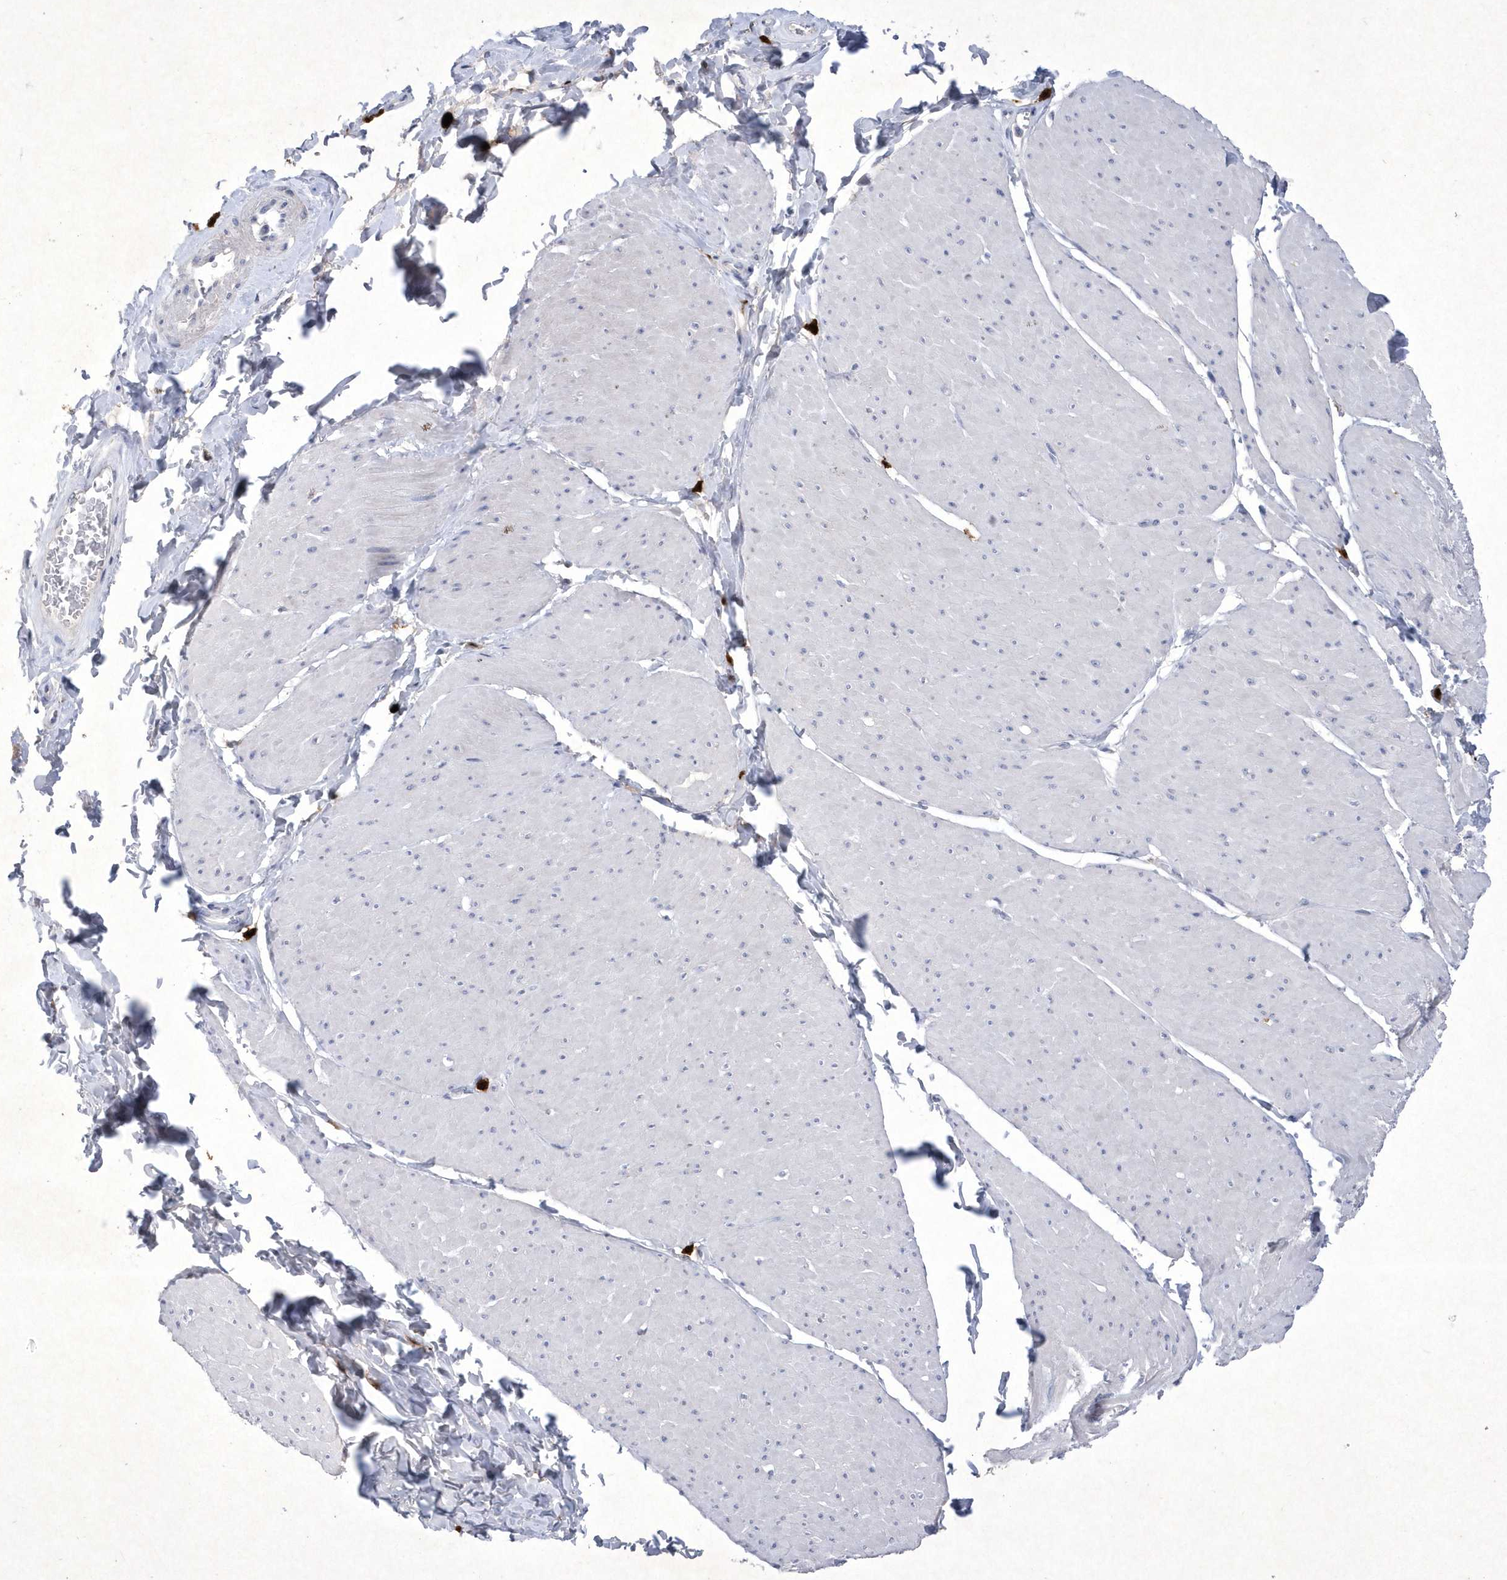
{"staining": {"intensity": "negative", "quantity": "none", "location": "none"}, "tissue": "smooth muscle", "cell_type": "Smooth muscle cells", "image_type": "normal", "snomed": [{"axis": "morphology", "description": "Urothelial carcinoma, High grade"}, {"axis": "topography", "description": "Urinary bladder"}], "caption": "IHC image of normal smooth muscle stained for a protein (brown), which demonstrates no positivity in smooth muscle cells.", "gene": "BHLHA15", "patient": {"sex": "male", "age": 46}}